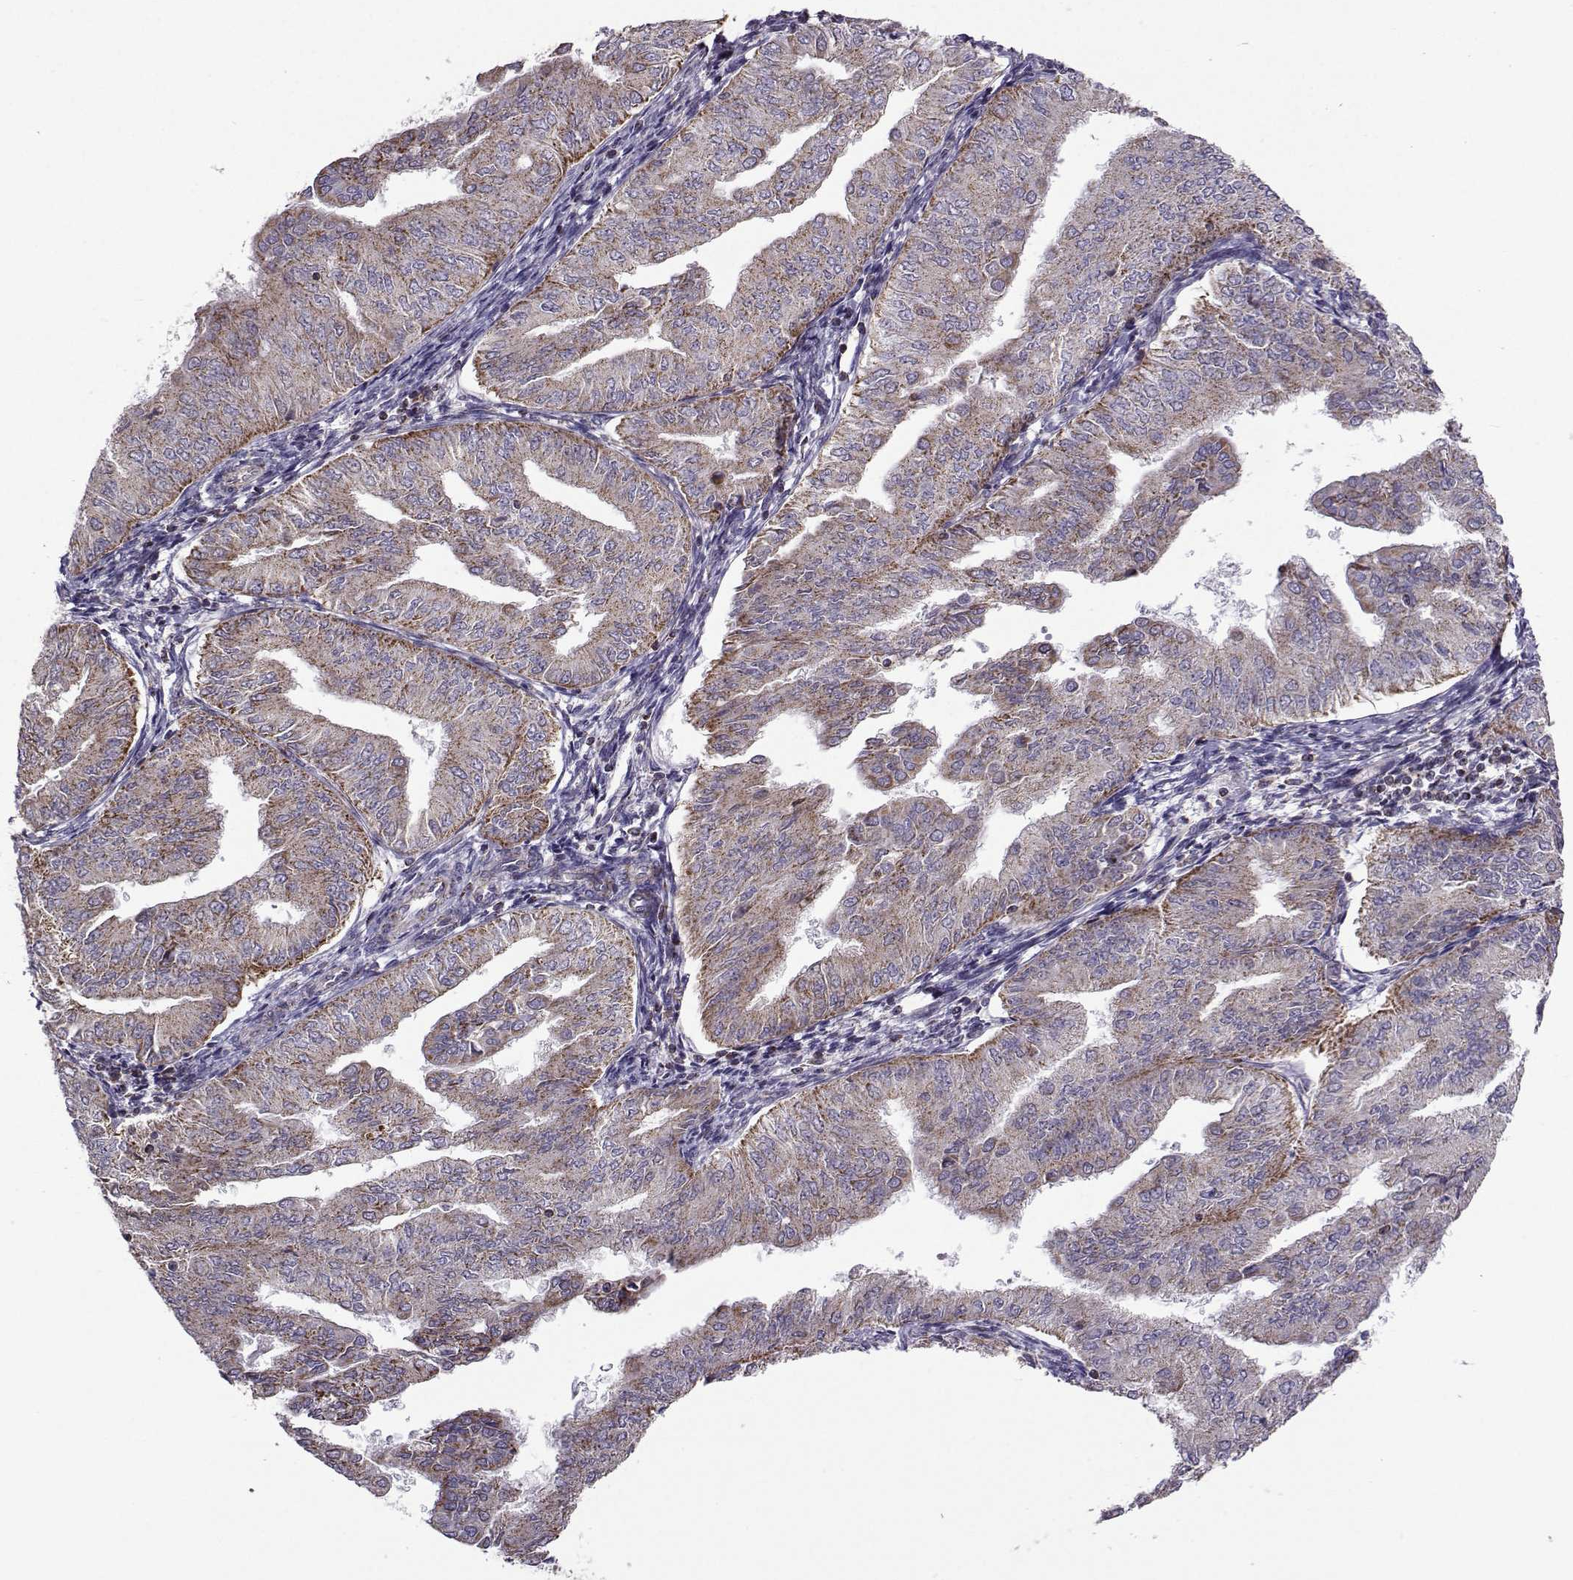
{"staining": {"intensity": "moderate", "quantity": ">75%", "location": "cytoplasmic/membranous"}, "tissue": "endometrial cancer", "cell_type": "Tumor cells", "image_type": "cancer", "snomed": [{"axis": "morphology", "description": "Adenocarcinoma, NOS"}, {"axis": "topography", "description": "Endometrium"}], "caption": "Protein staining shows moderate cytoplasmic/membranous positivity in about >75% of tumor cells in endometrial cancer (adenocarcinoma).", "gene": "NECAB3", "patient": {"sex": "female", "age": 53}}